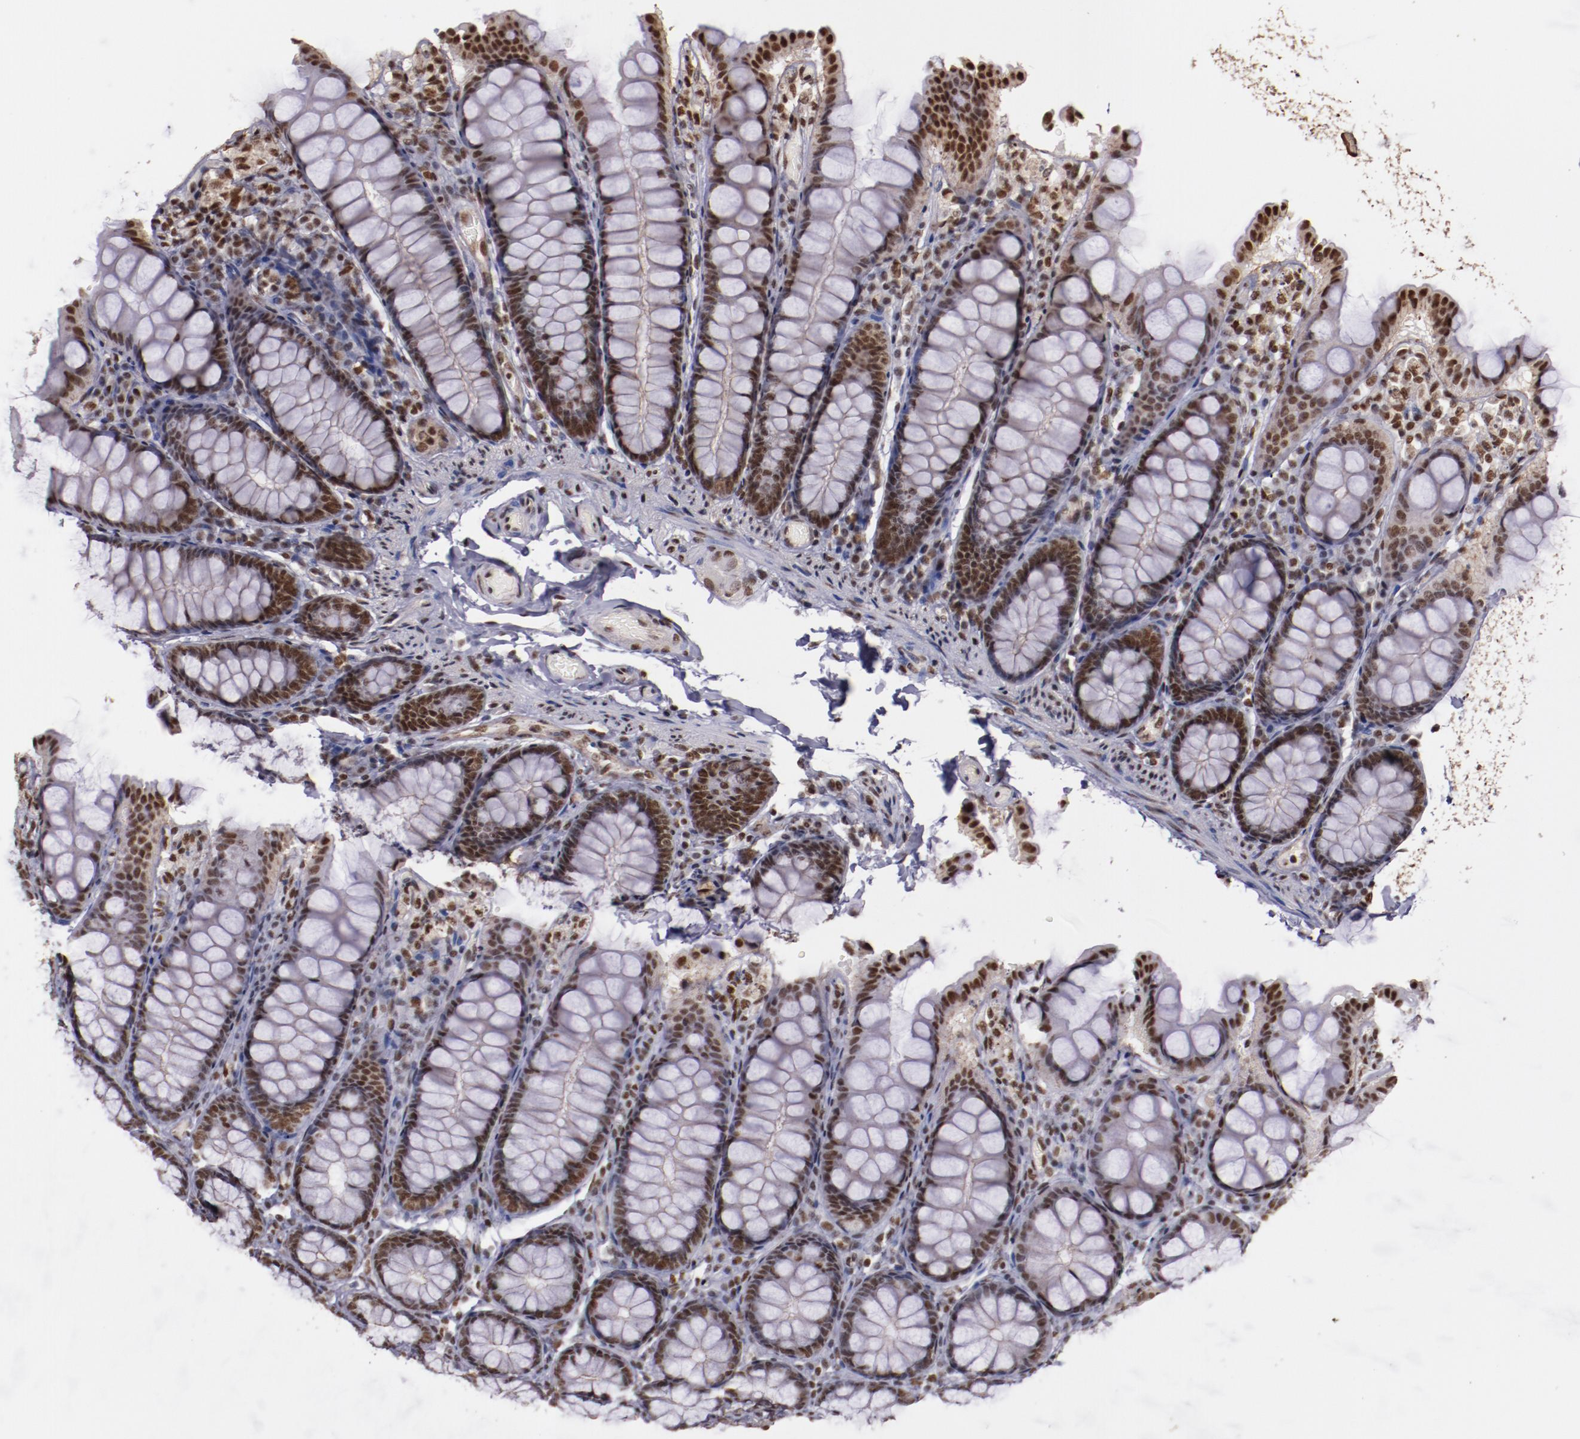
{"staining": {"intensity": "strong", "quantity": ">75%", "location": "nuclear"}, "tissue": "colon", "cell_type": "Endothelial cells", "image_type": "normal", "snomed": [{"axis": "morphology", "description": "Normal tissue, NOS"}, {"axis": "topography", "description": "Colon"}], "caption": "High-magnification brightfield microscopy of unremarkable colon stained with DAB (brown) and counterstained with hematoxylin (blue). endothelial cells exhibit strong nuclear positivity is seen in approximately>75% of cells.", "gene": "STAG2", "patient": {"sex": "female", "age": 61}}